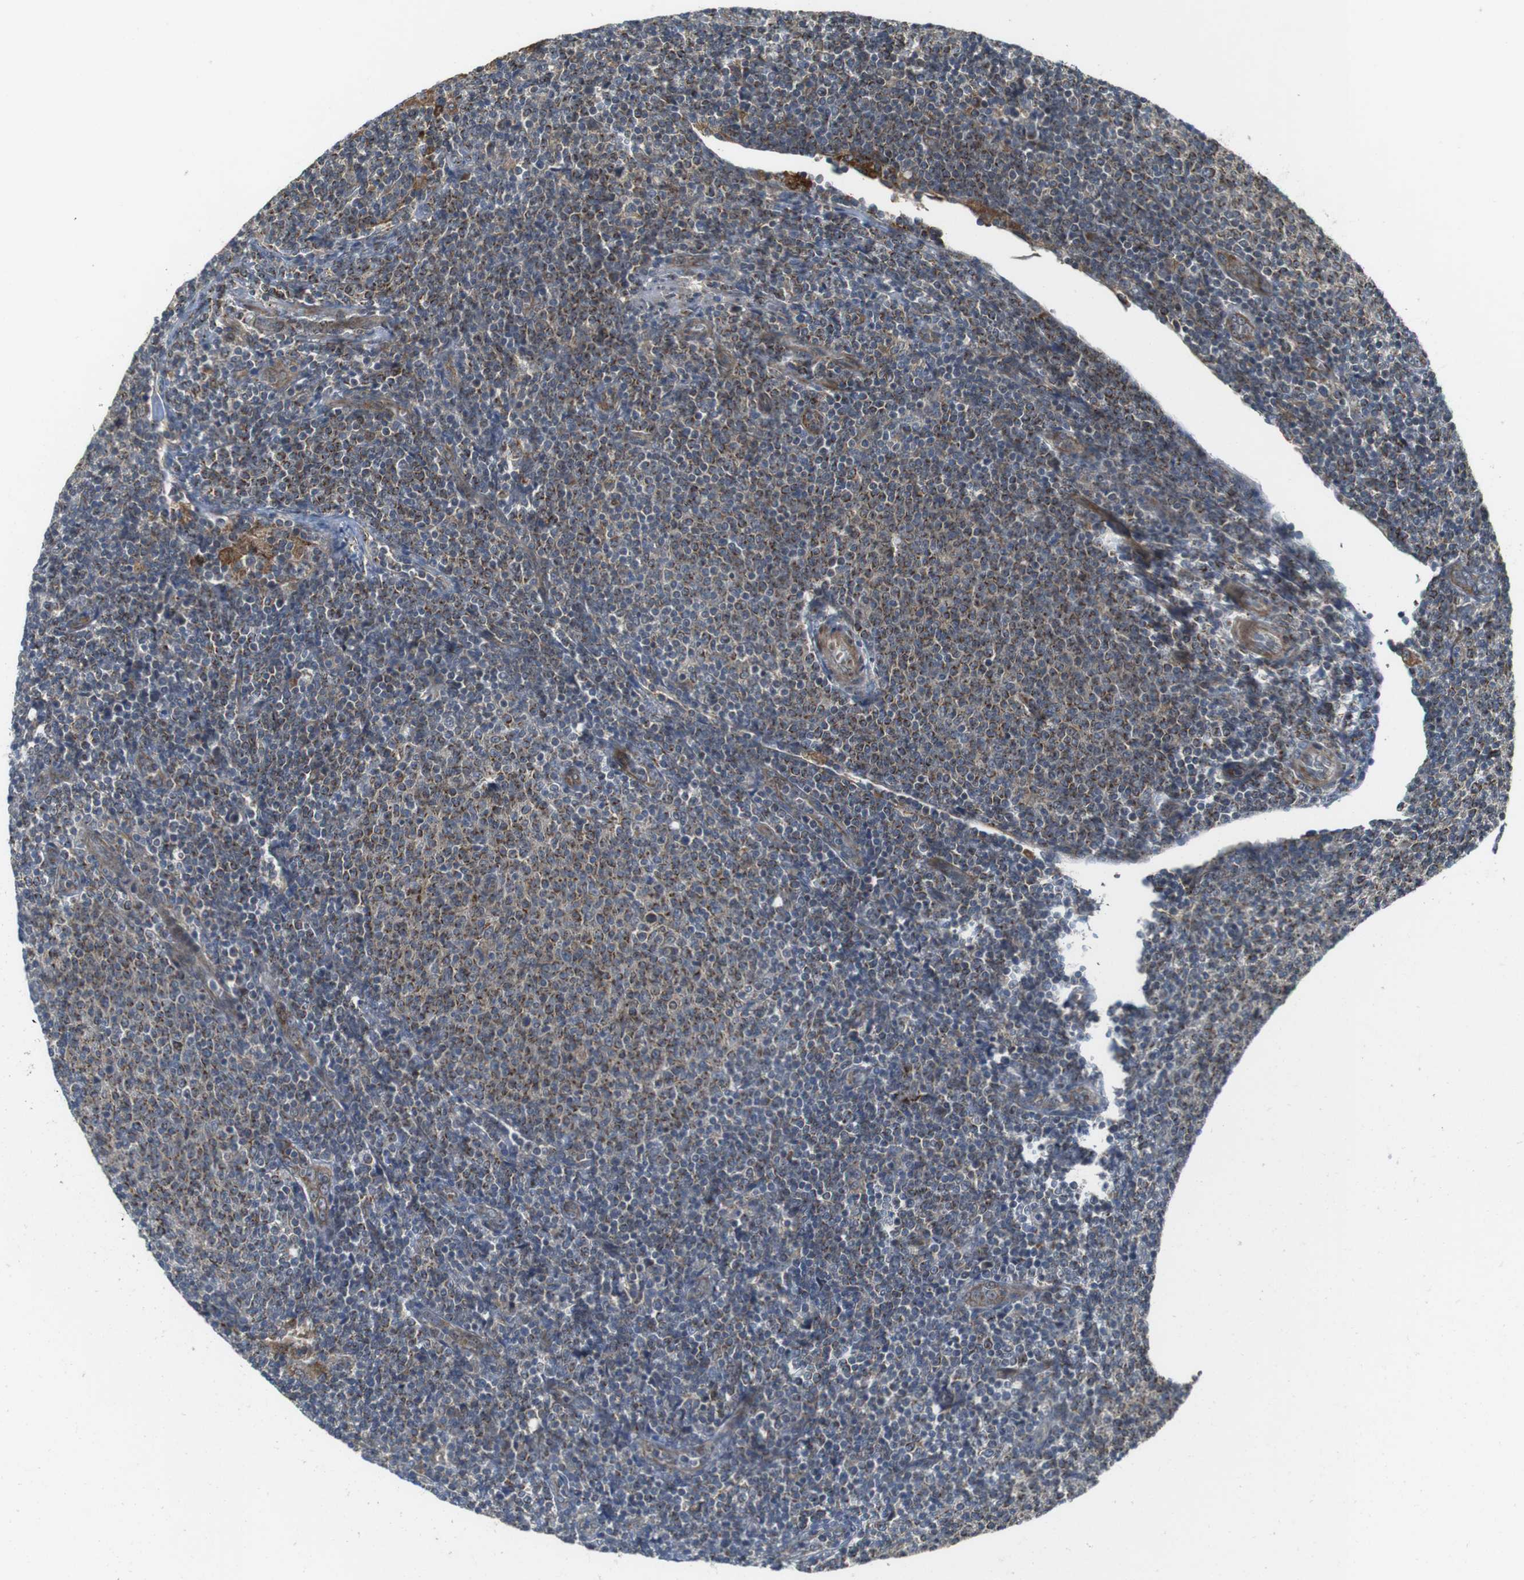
{"staining": {"intensity": "moderate", "quantity": "25%-75%", "location": "cytoplasmic/membranous"}, "tissue": "lymphoma", "cell_type": "Tumor cells", "image_type": "cancer", "snomed": [{"axis": "morphology", "description": "Malignant lymphoma, non-Hodgkin's type, Low grade"}, {"axis": "topography", "description": "Lymph node"}], "caption": "Lymphoma stained for a protein (brown) exhibits moderate cytoplasmic/membranous positive positivity in approximately 25%-75% of tumor cells.", "gene": "IFFO2", "patient": {"sex": "male", "age": 66}}